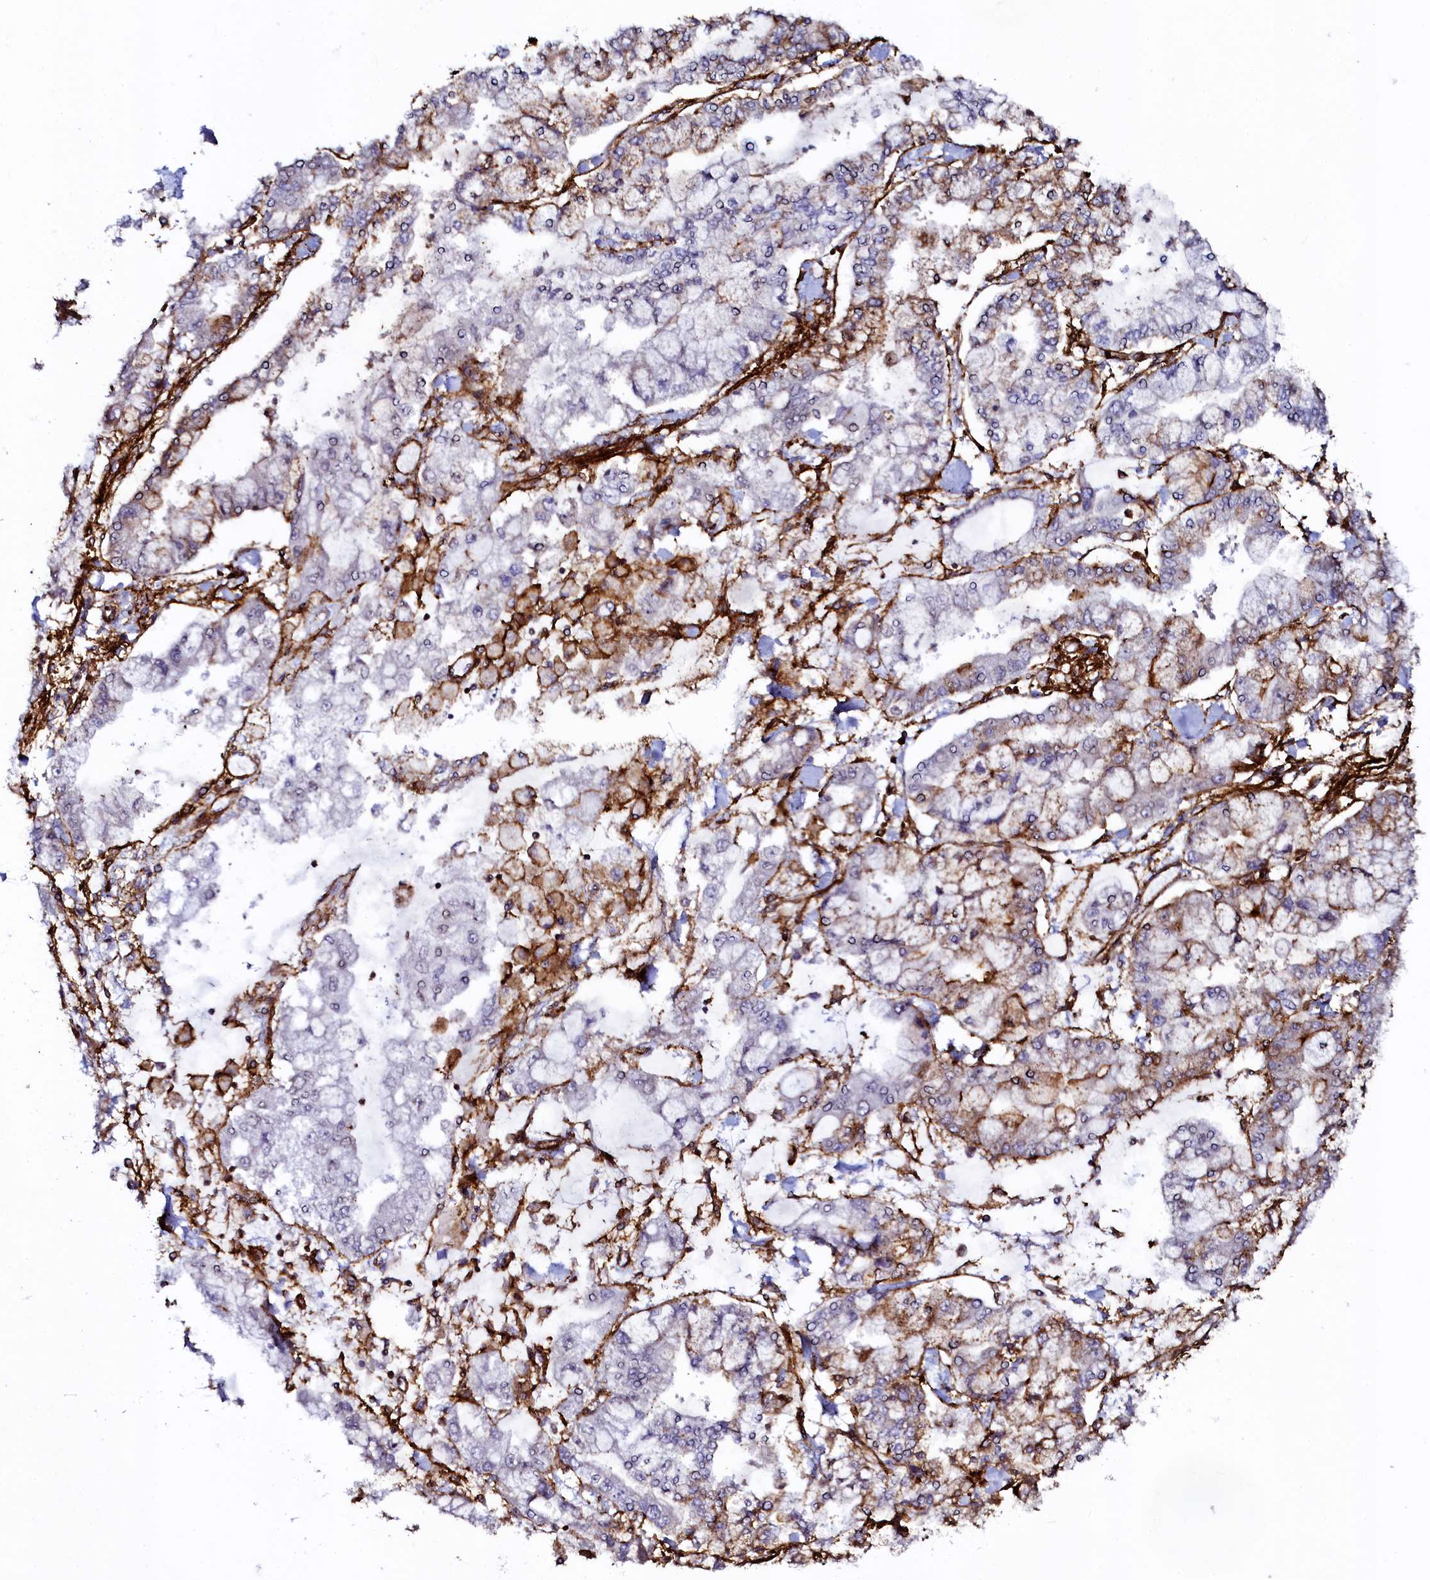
{"staining": {"intensity": "moderate", "quantity": "<25%", "location": "cytoplasmic/membranous"}, "tissue": "stomach cancer", "cell_type": "Tumor cells", "image_type": "cancer", "snomed": [{"axis": "morphology", "description": "Normal tissue, NOS"}, {"axis": "morphology", "description": "Adenocarcinoma, NOS"}, {"axis": "topography", "description": "Stomach, upper"}, {"axis": "topography", "description": "Stomach"}], "caption": "IHC histopathology image of neoplastic tissue: human stomach adenocarcinoma stained using IHC reveals low levels of moderate protein expression localized specifically in the cytoplasmic/membranous of tumor cells, appearing as a cytoplasmic/membranous brown color.", "gene": "AAAS", "patient": {"sex": "male", "age": 76}}